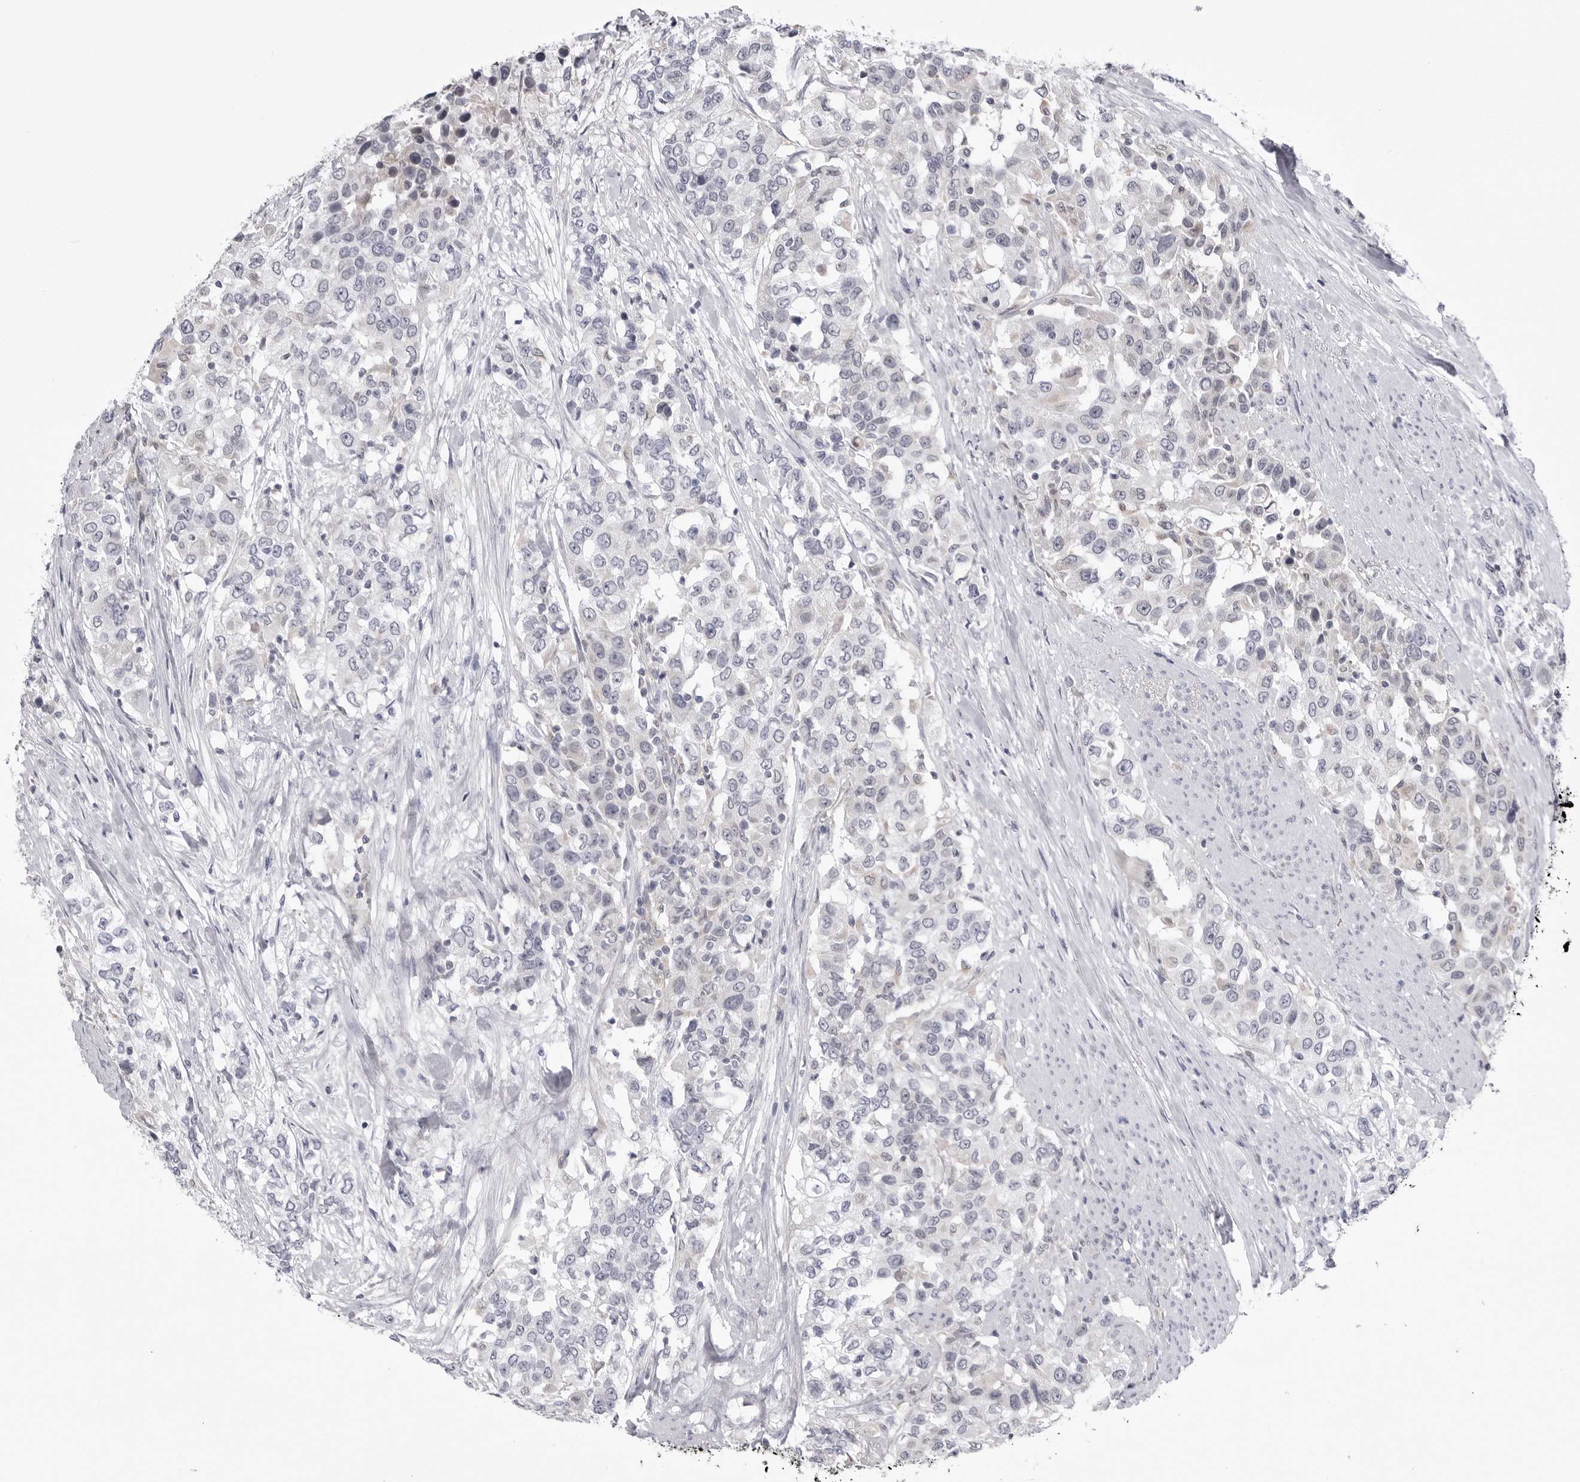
{"staining": {"intensity": "negative", "quantity": "none", "location": "none"}, "tissue": "urothelial cancer", "cell_type": "Tumor cells", "image_type": "cancer", "snomed": [{"axis": "morphology", "description": "Urothelial carcinoma, High grade"}, {"axis": "topography", "description": "Urinary bladder"}], "caption": "DAB (3,3'-diaminobenzidine) immunohistochemical staining of human high-grade urothelial carcinoma shows no significant positivity in tumor cells. (DAB immunohistochemistry (IHC) visualized using brightfield microscopy, high magnification).", "gene": "FH", "patient": {"sex": "female", "age": 80}}